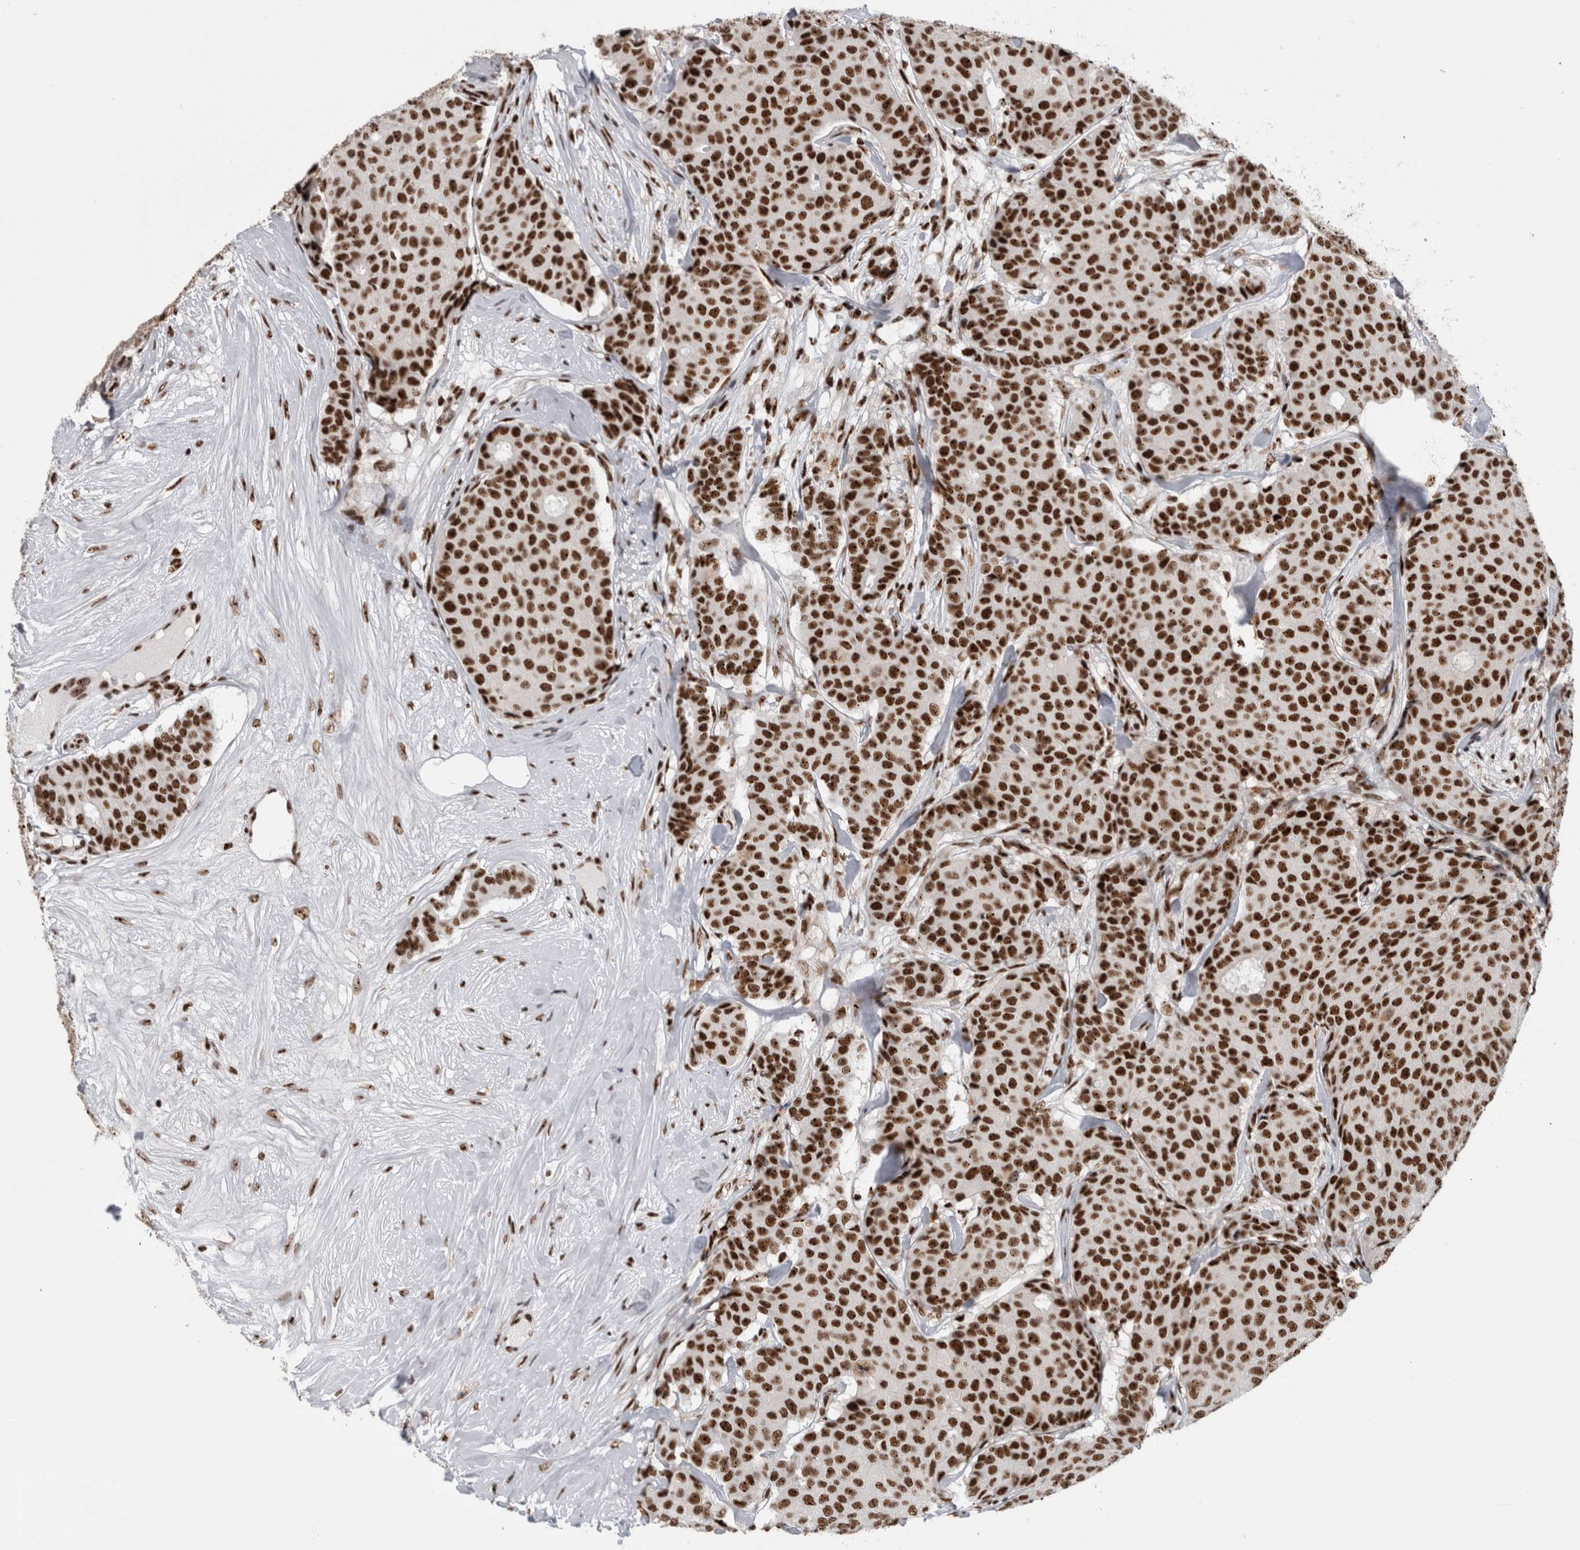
{"staining": {"intensity": "strong", "quantity": ">75%", "location": "nuclear"}, "tissue": "breast cancer", "cell_type": "Tumor cells", "image_type": "cancer", "snomed": [{"axis": "morphology", "description": "Duct carcinoma"}, {"axis": "topography", "description": "Breast"}], "caption": "Breast cancer stained with a brown dye displays strong nuclear positive expression in approximately >75% of tumor cells.", "gene": "NCL", "patient": {"sex": "female", "age": 75}}